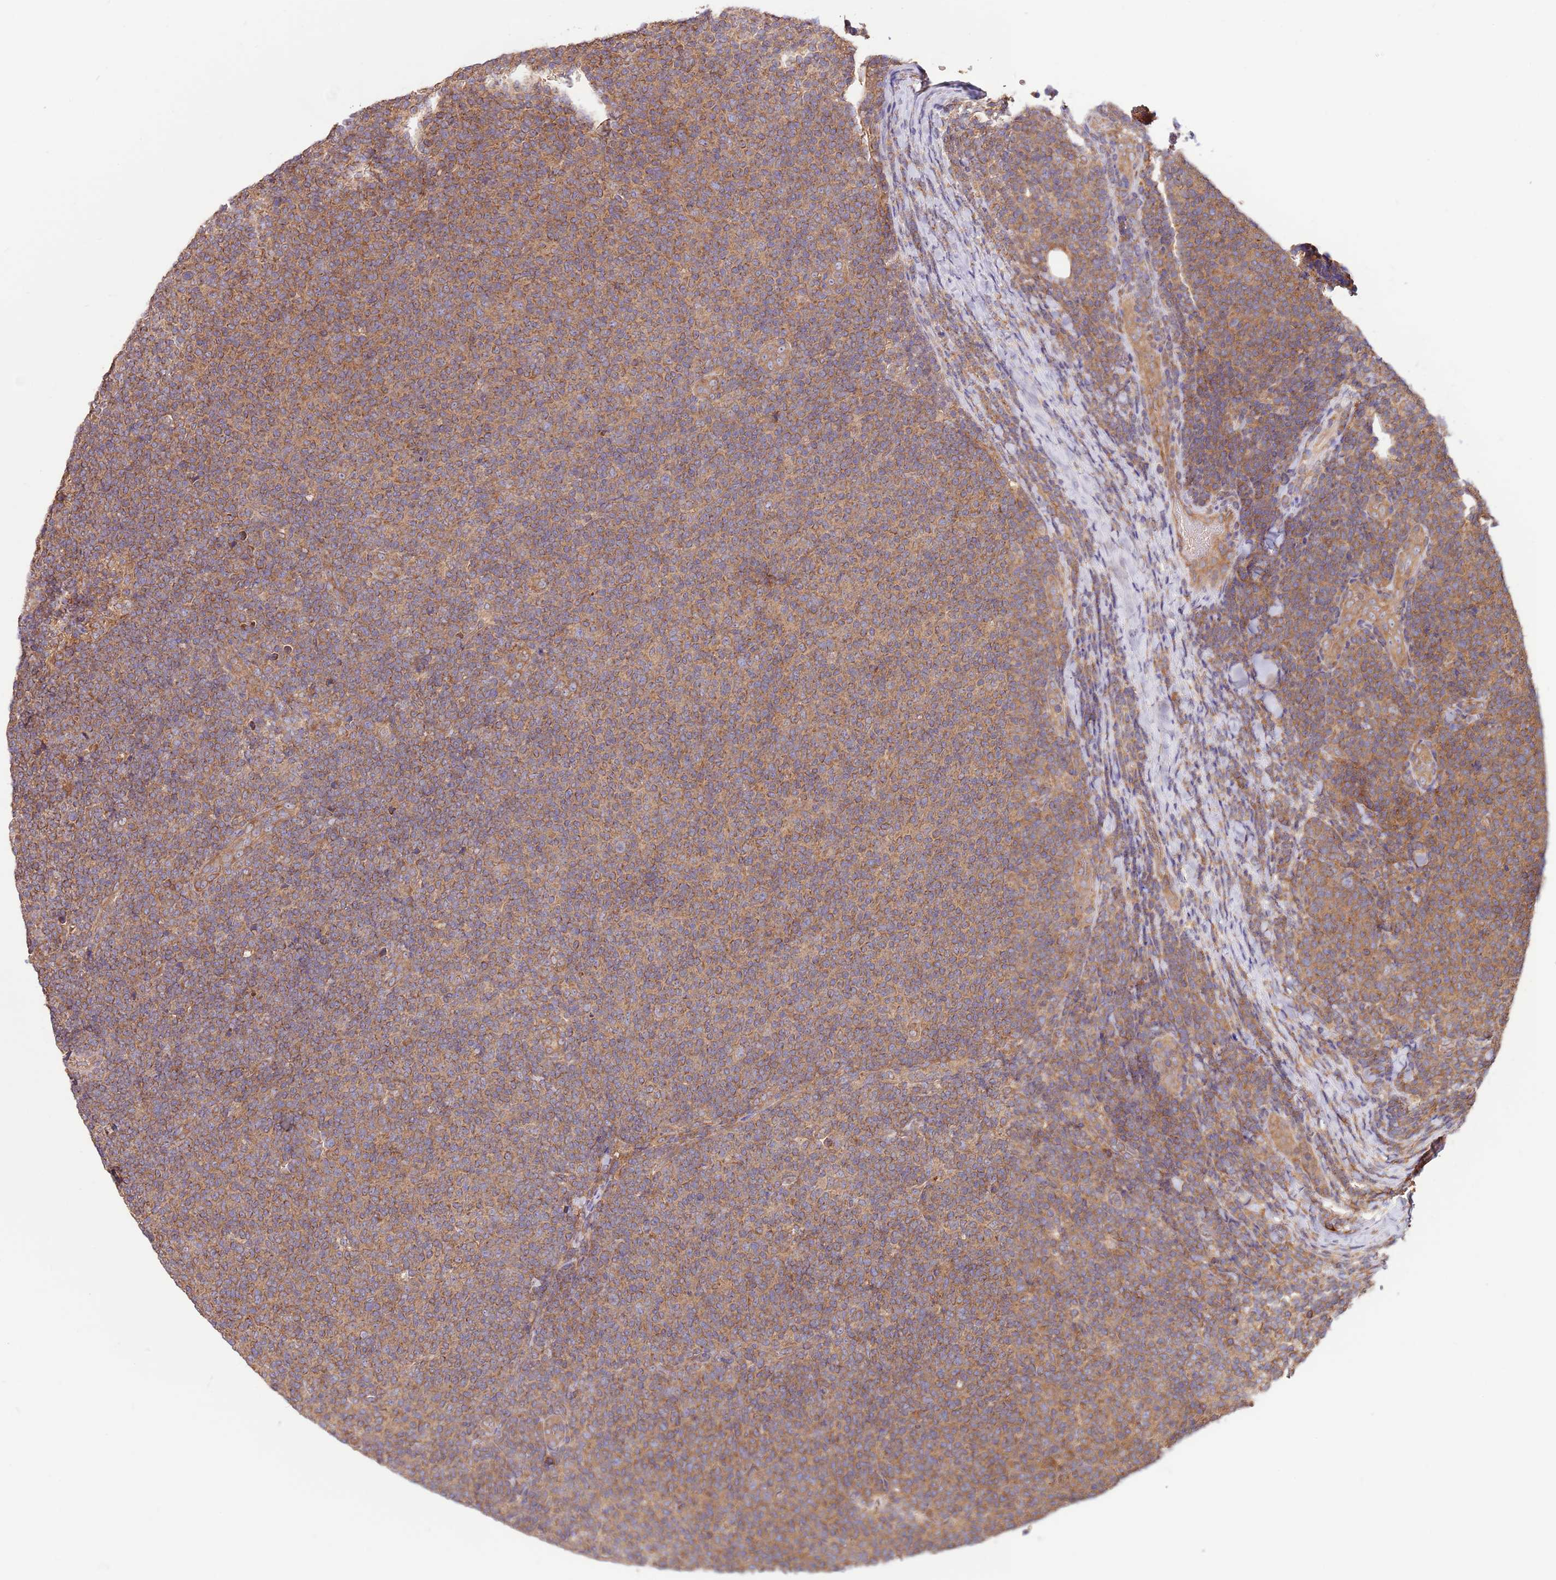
{"staining": {"intensity": "moderate", "quantity": "25%-75%", "location": "cytoplasmic/membranous"}, "tissue": "lymphoma", "cell_type": "Tumor cells", "image_type": "cancer", "snomed": [{"axis": "morphology", "description": "Malignant lymphoma, non-Hodgkin's type, Low grade"}, {"axis": "topography", "description": "Lymph node"}], "caption": "DAB (3,3'-diaminobenzidine) immunohistochemical staining of malignant lymphoma, non-Hodgkin's type (low-grade) shows moderate cytoplasmic/membranous protein positivity in approximately 25%-75% of tumor cells.", "gene": "SLC44A5", "patient": {"sex": "male", "age": 66}}